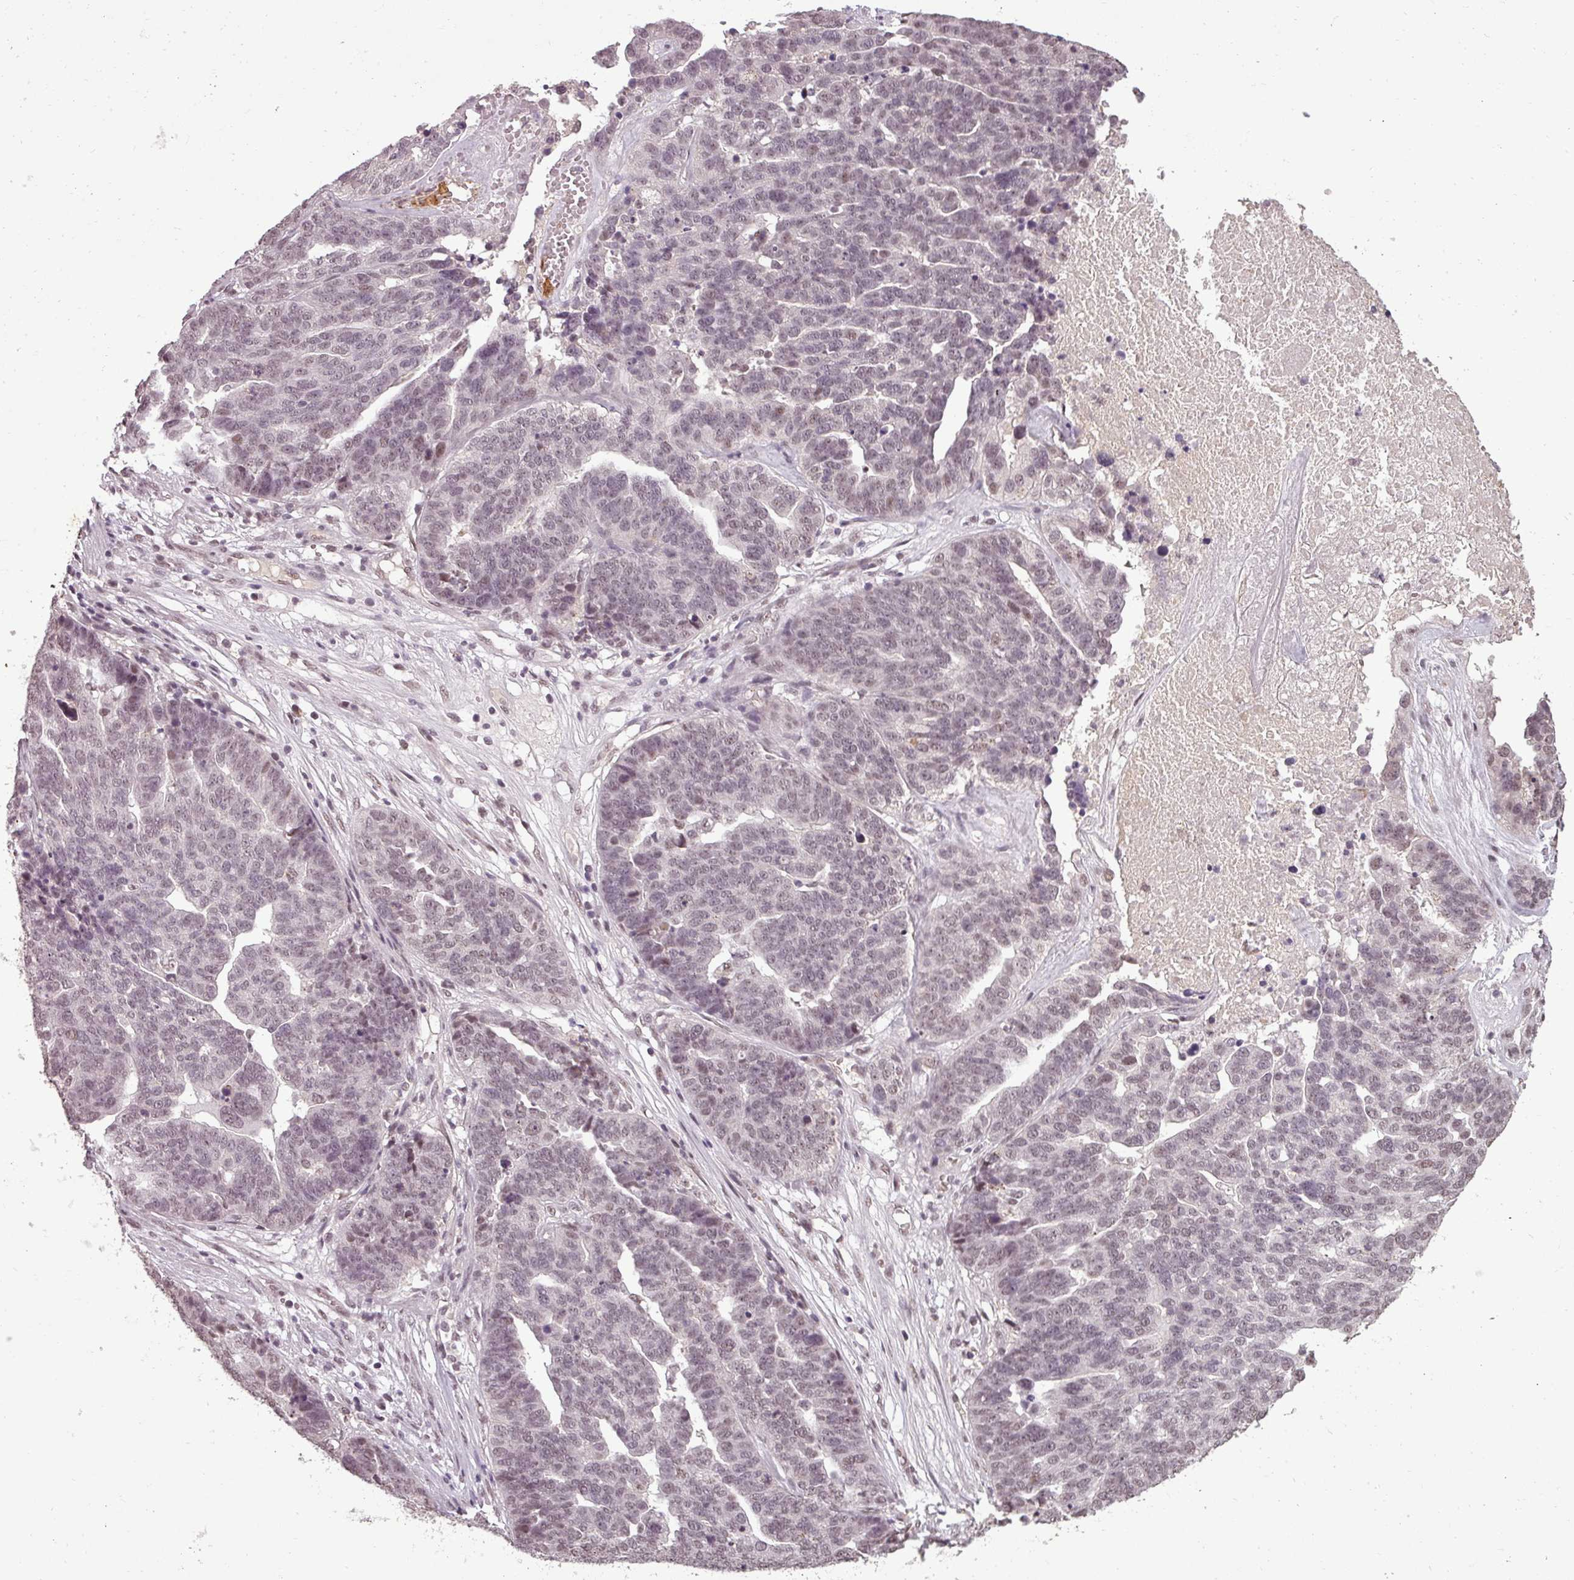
{"staining": {"intensity": "moderate", "quantity": "<25%", "location": "nuclear"}, "tissue": "ovarian cancer", "cell_type": "Tumor cells", "image_type": "cancer", "snomed": [{"axis": "morphology", "description": "Cystadenocarcinoma, serous, NOS"}, {"axis": "topography", "description": "Ovary"}], "caption": "This is an image of IHC staining of serous cystadenocarcinoma (ovarian), which shows moderate staining in the nuclear of tumor cells.", "gene": "BCAS3", "patient": {"sex": "female", "age": 59}}